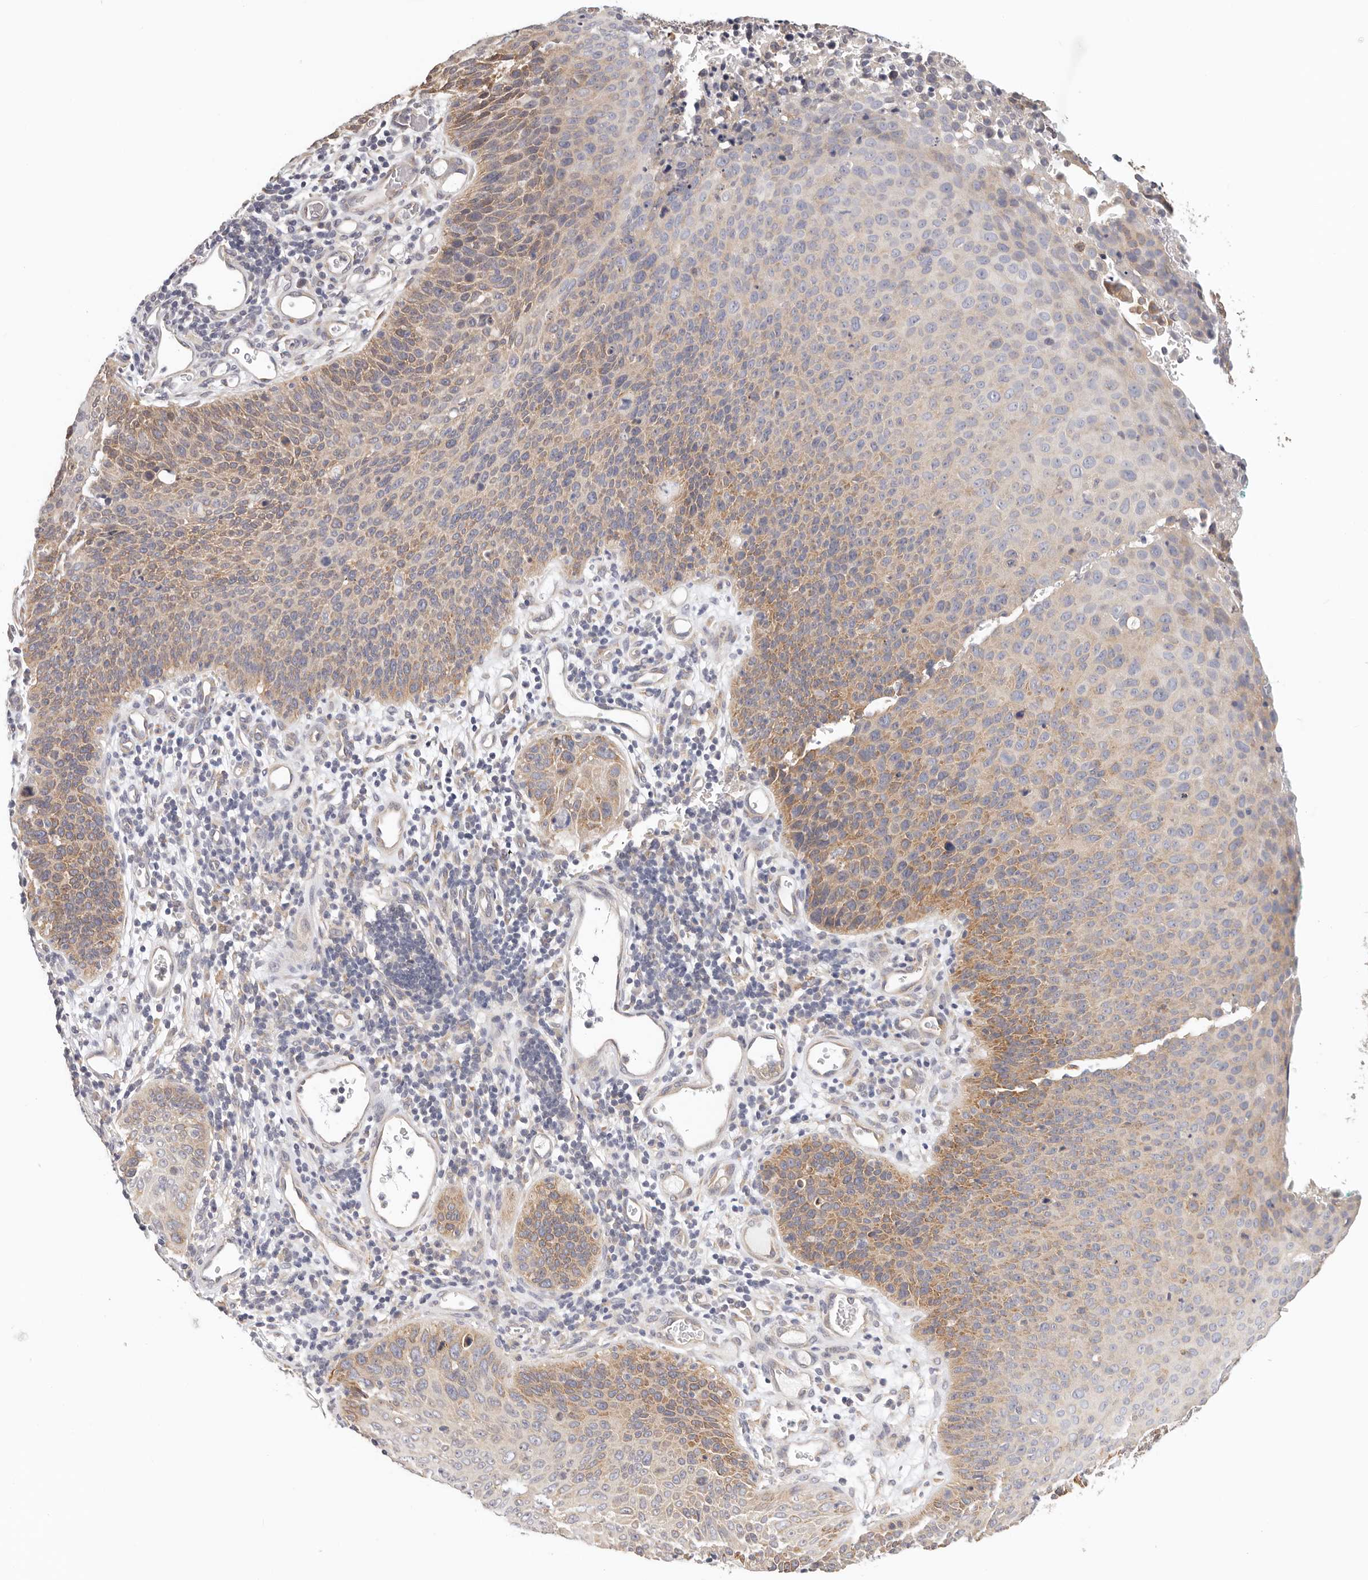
{"staining": {"intensity": "moderate", "quantity": "25%-75%", "location": "cytoplasmic/membranous"}, "tissue": "cervical cancer", "cell_type": "Tumor cells", "image_type": "cancer", "snomed": [{"axis": "morphology", "description": "Squamous cell carcinoma, NOS"}, {"axis": "topography", "description": "Cervix"}], "caption": "Protein analysis of cervical squamous cell carcinoma tissue displays moderate cytoplasmic/membranous expression in about 25%-75% of tumor cells. The staining is performed using DAB (3,3'-diaminobenzidine) brown chromogen to label protein expression. The nuclei are counter-stained blue using hematoxylin.", "gene": "AFDN", "patient": {"sex": "female", "age": 55}}